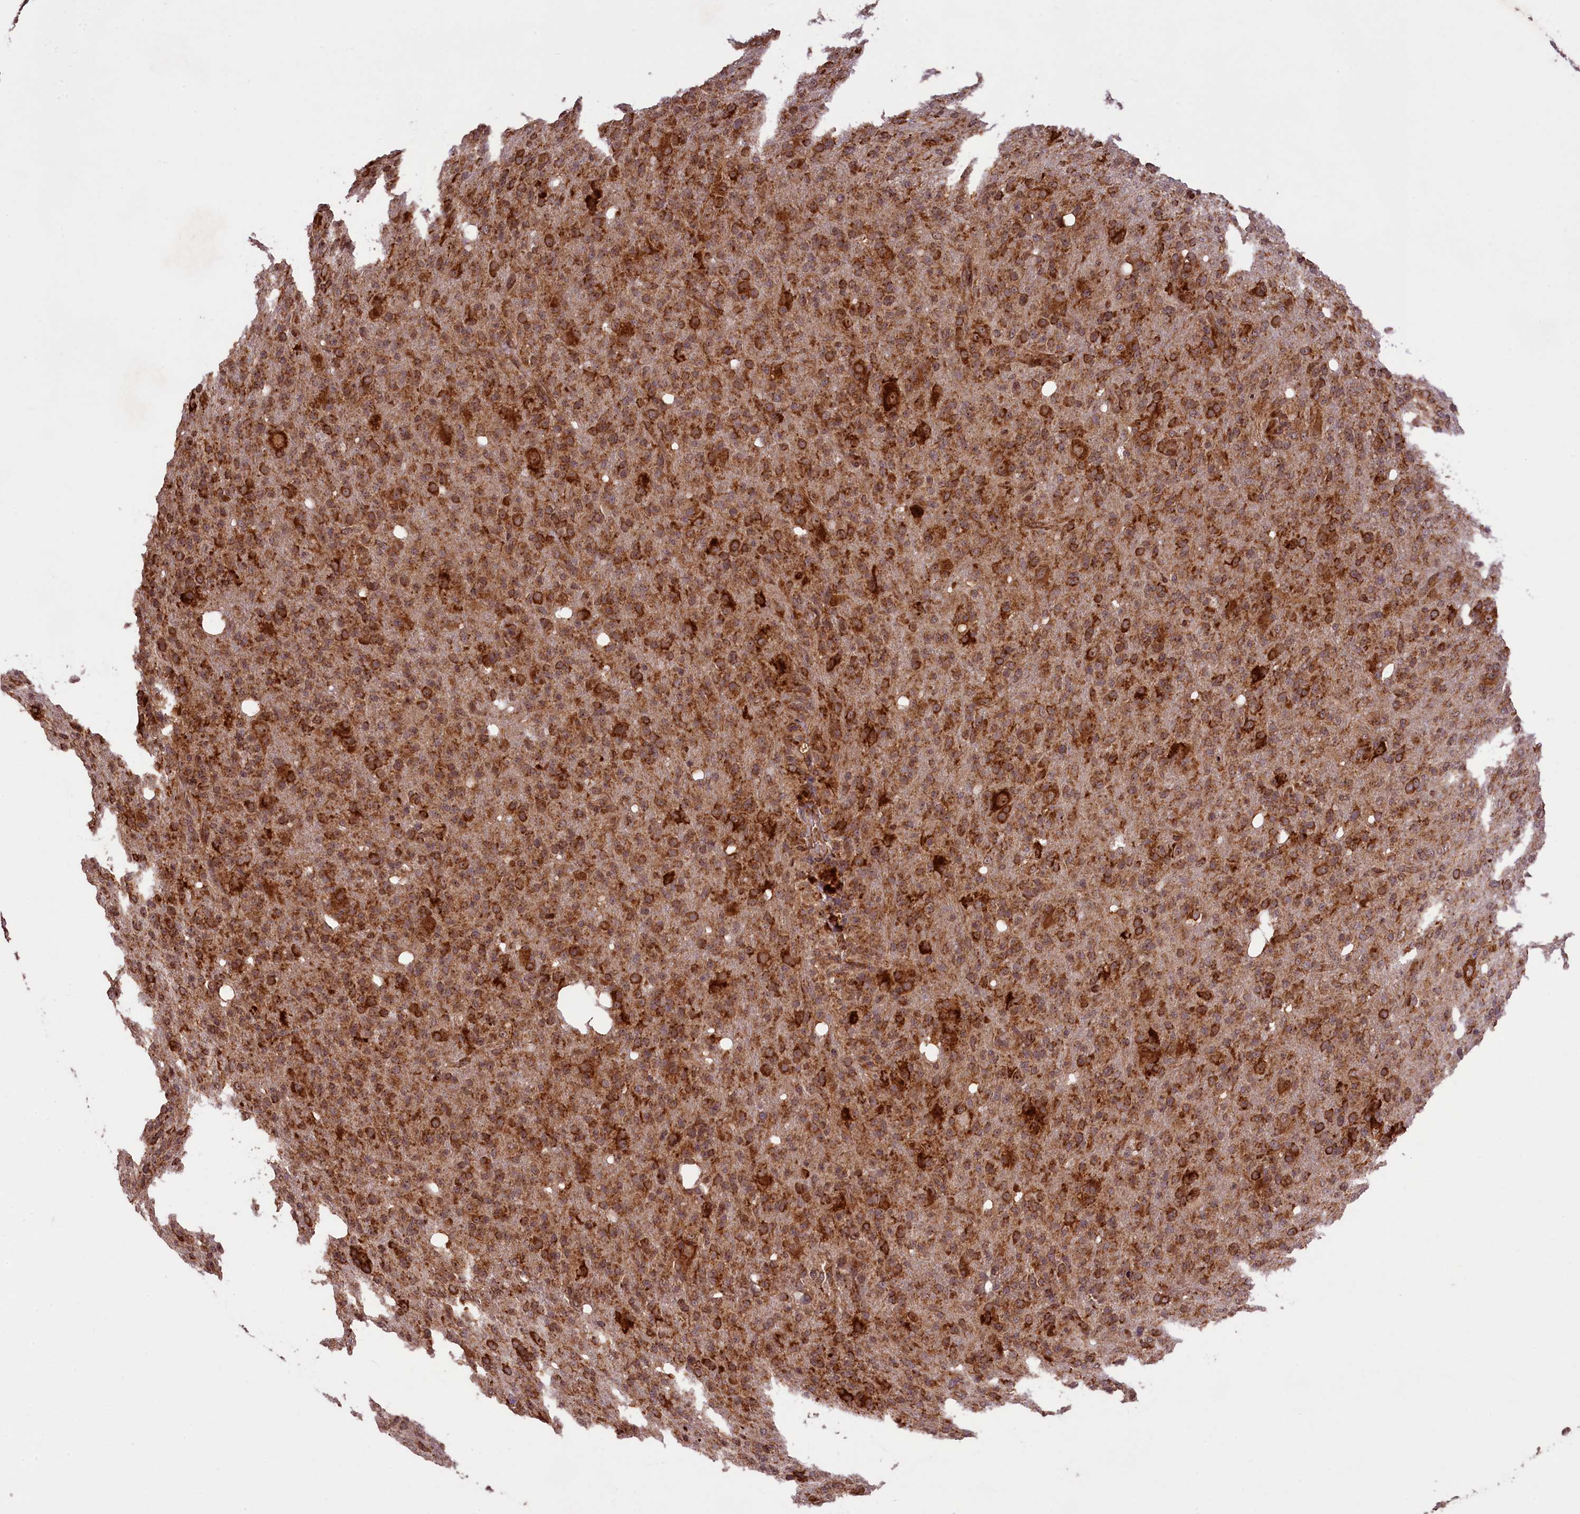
{"staining": {"intensity": "strong", "quantity": ">75%", "location": "cytoplasmic/membranous"}, "tissue": "glioma", "cell_type": "Tumor cells", "image_type": "cancer", "snomed": [{"axis": "morphology", "description": "Glioma, malignant, High grade"}, {"axis": "topography", "description": "Brain"}], "caption": "The photomicrograph shows staining of glioma, revealing strong cytoplasmic/membranous protein positivity (brown color) within tumor cells. The staining is performed using DAB brown chromogen to label protein expression. The nuclei are counter-stained blue using hematoxylin.", "gene": "LARP4", "patient": {"sex": "female", "age": 57}}